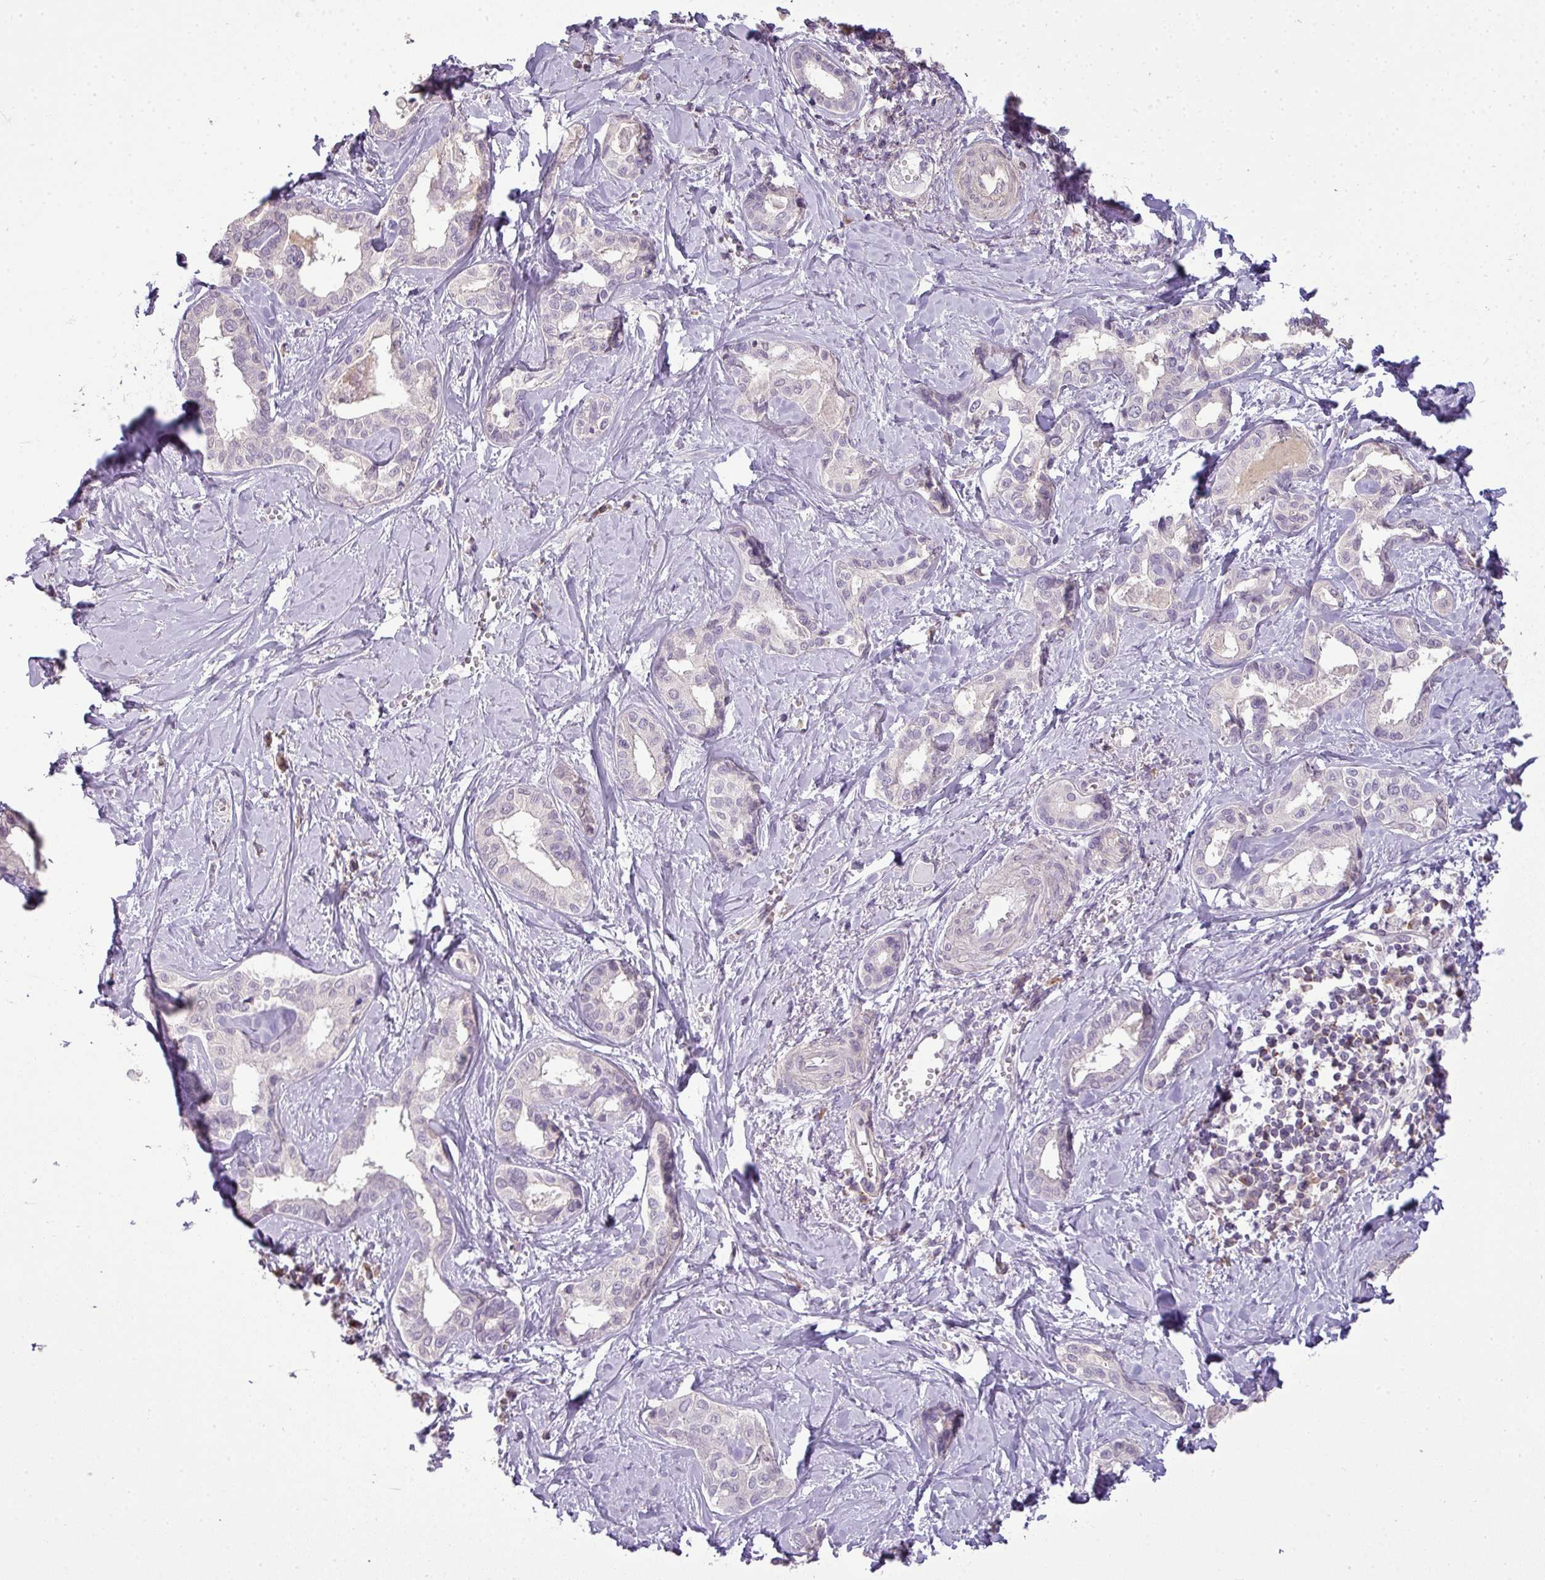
{"staining": {"intensity": "negative", "quantity": "none", "location": "none"}, "tissue": "liver cancer", "cell_type": "Tumor cells", "image_type": "cancer", "snomed": [{"axis": "morphology", "description": "Cholangiocarcinoma"}, {"axis": "topography", "description": "Liver"}], "caption": "Immunohistochemistry (IHC) micrograph of human cholangiocarcinoma (liver) stained for a protein (brown), which demonstrates no expression in tumor cells.", "gene": "LY9", "patient": {"sex": "female", "age": 77}}